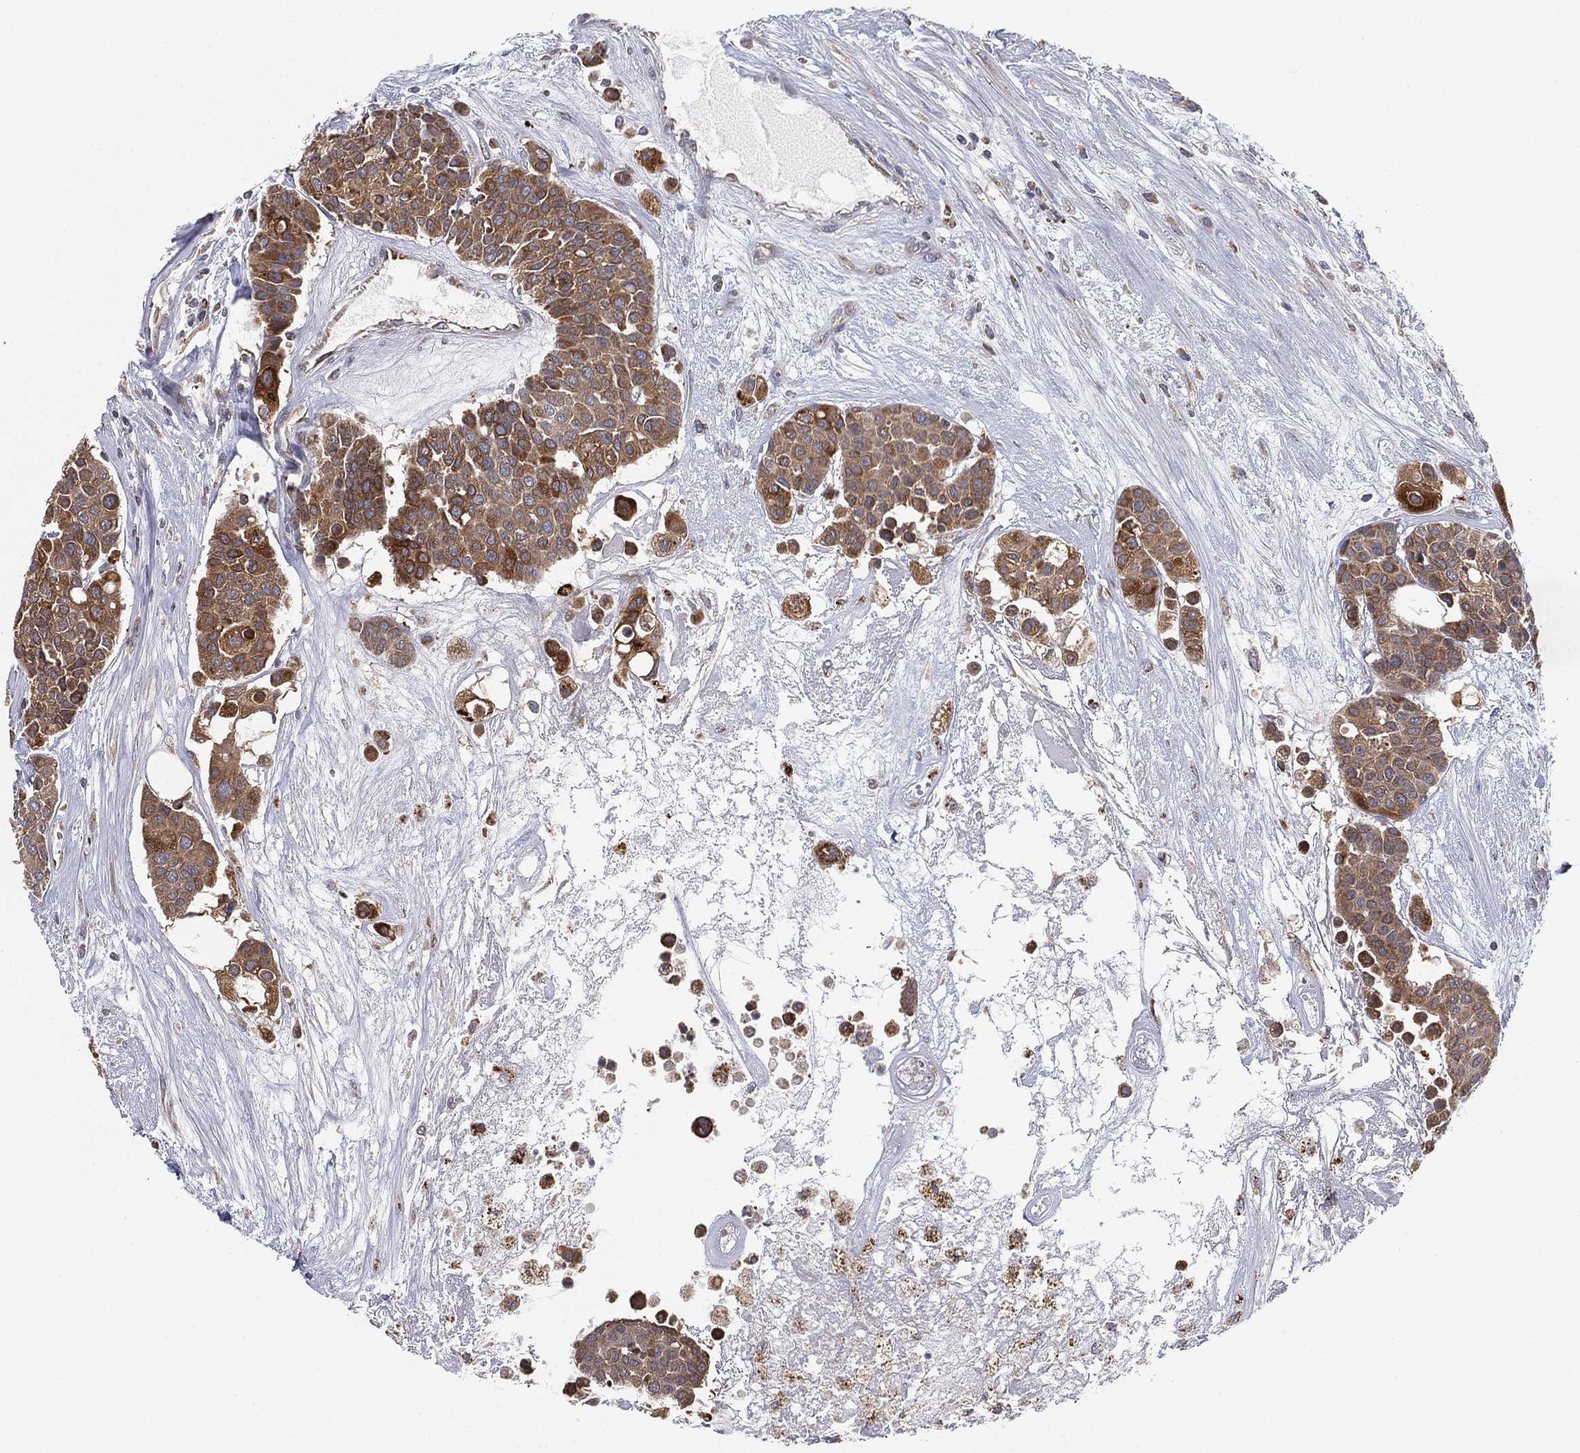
{"staining": {"intensity": "moderate", "quantity": ">75%", "location": "cytoplasmic/membranous"}, "tissue": "carcinoid", "cell_type": "Tumor cells", "image_type": "cancer", "snomed": [{"axis": "morphology", "description": "Carcinoid, malignant, NOS"}, {"axis": "topography", "description": "Colon"}], "caption": "Protein staining of carcinoid tissue shows moderate cytoplasmic/membranous positivity in approximately >75% of tumor cells.", "gene": "CYB5B", "patient": {"sex": "male", "age": 81}}